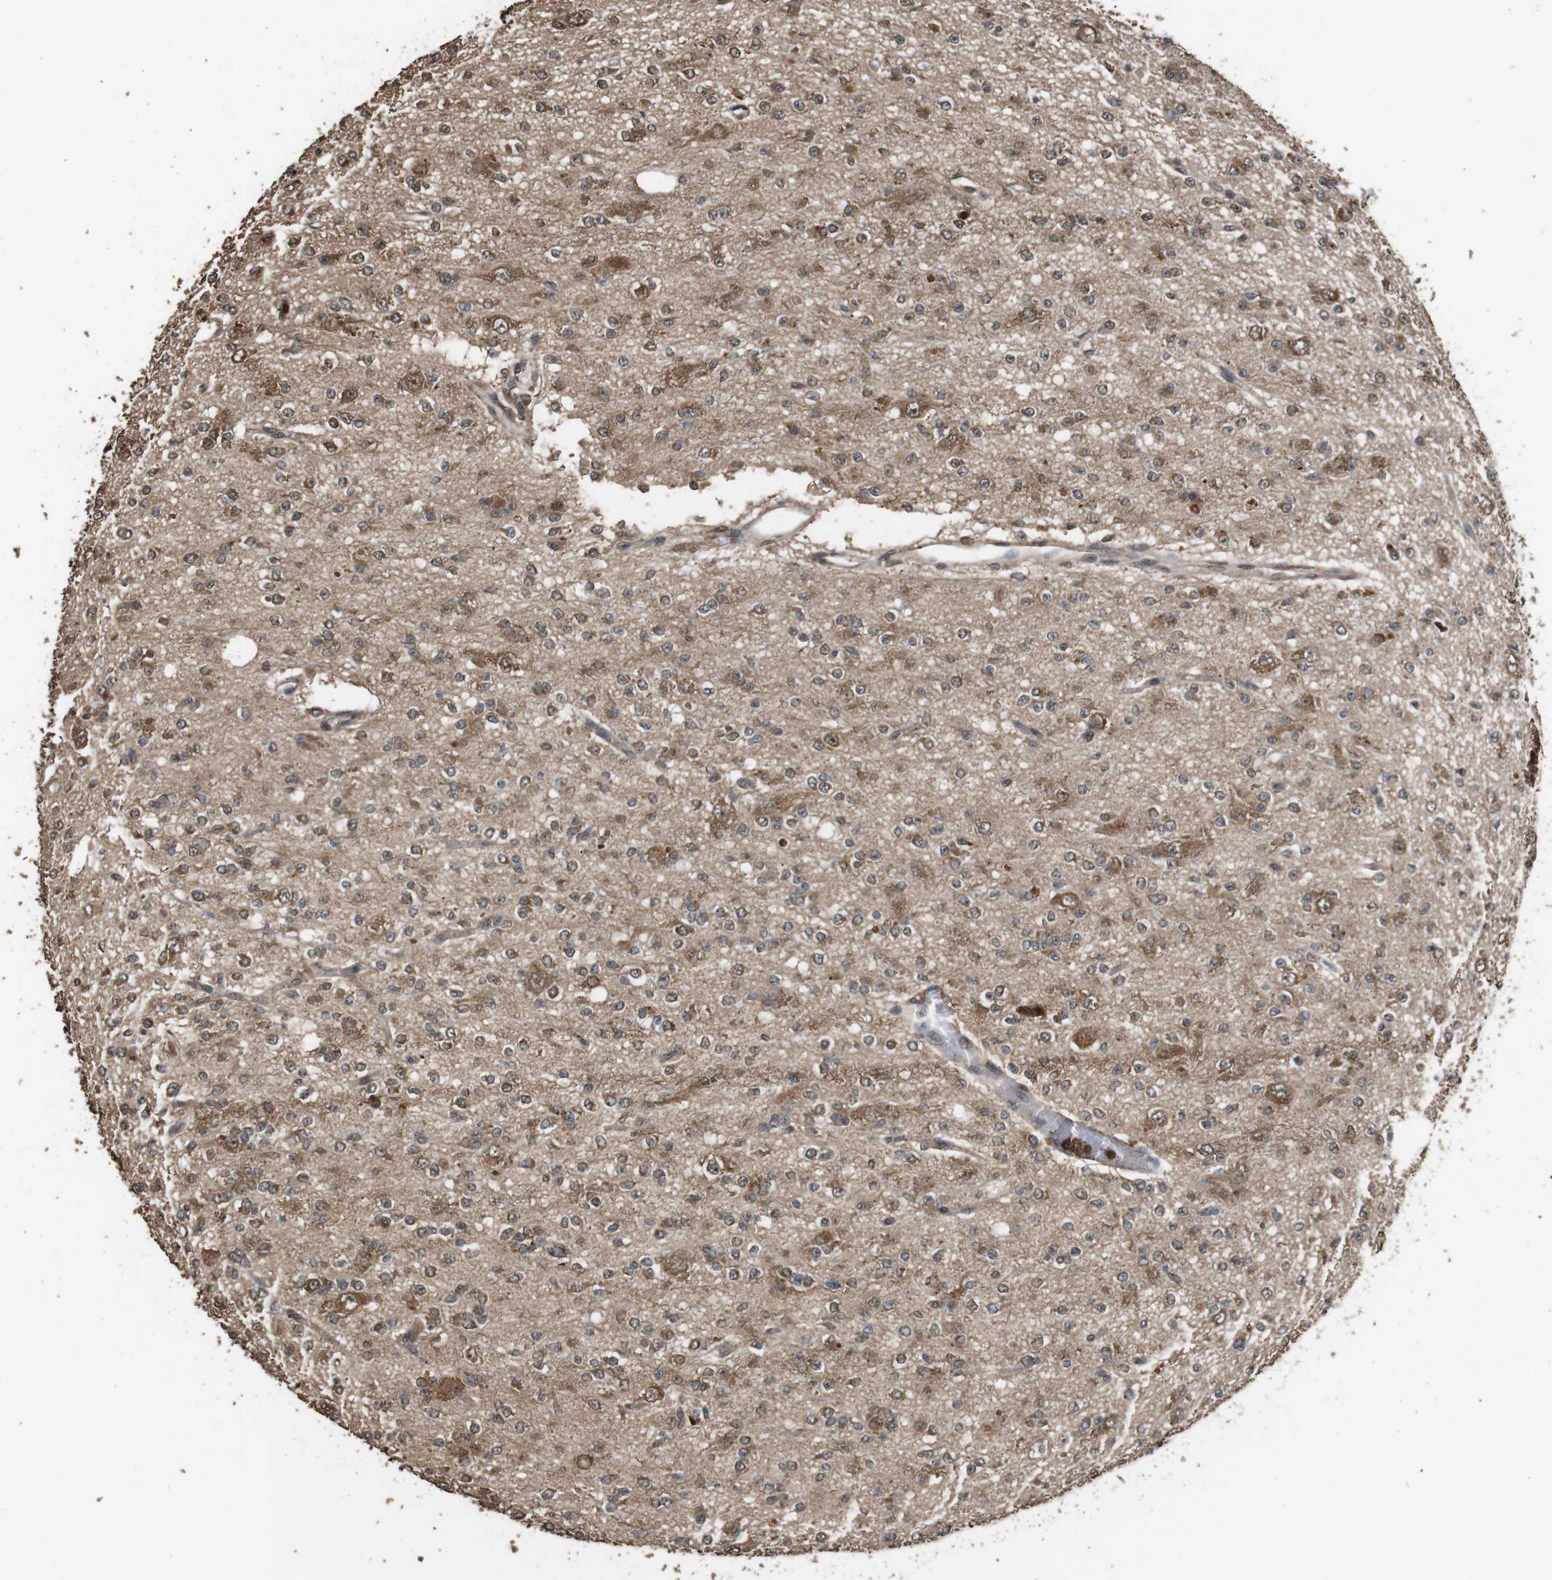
{"staining": {"intensity": "moderate", "quantity": ">75%", "location": "cytoplasmic/membranous"}, "tissue": "glioma", "cell_type": "Tumor cells", "image_type": "cancer", "snomed": [{"axis": "morphology", "description": "Glioma, malignant, Low grade"}, {"axis": "topography", "description": "Brain"}], "caption": "IHC of human glioma reveals medium levels of moderate cytoplasmic/membranous staining in approximately >75% of tumor cells.", "gene": "RRAS2", "patient": {"sex": "male", "age": 38}}